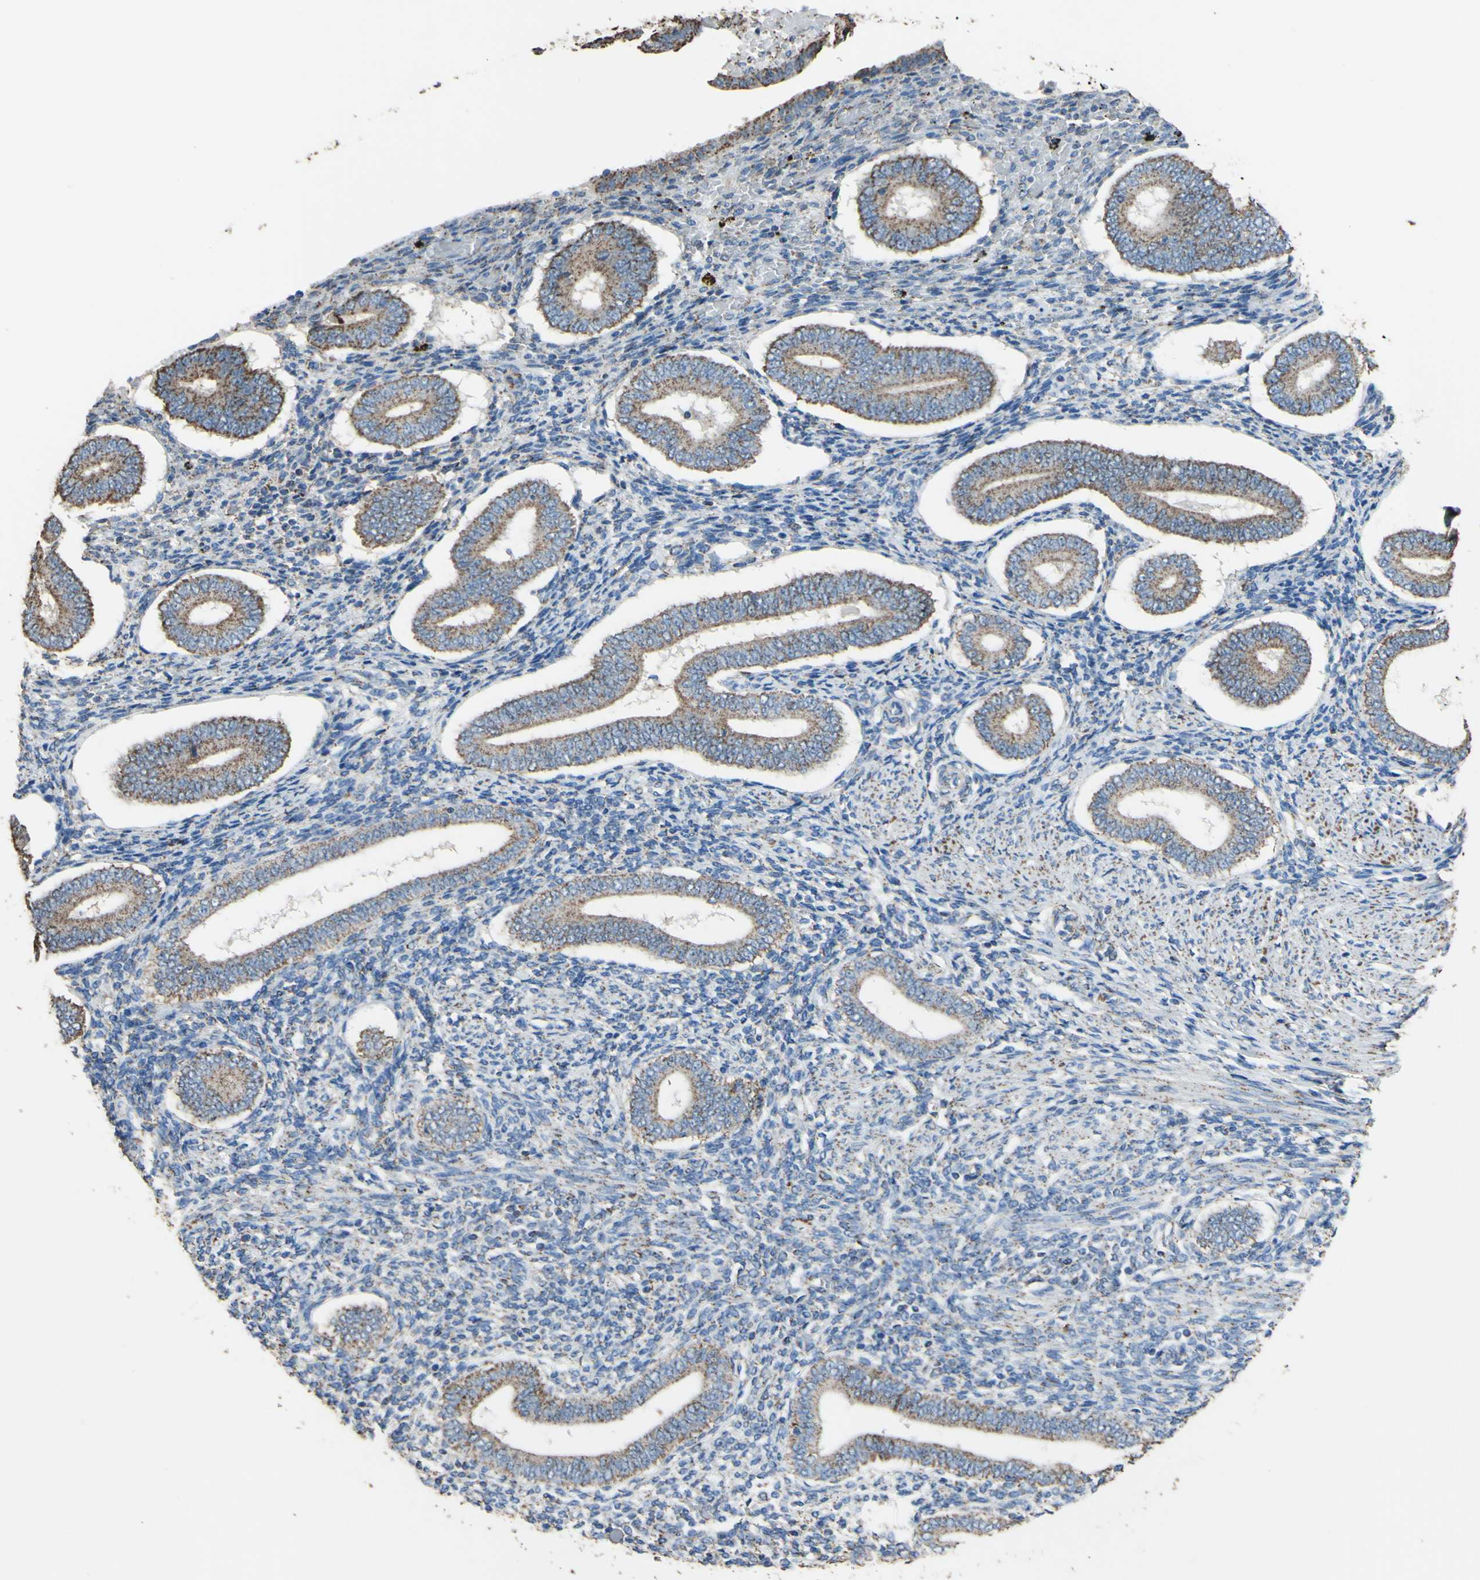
{"staining": {"intensity": "weak", "quantity": "25%-75%", "location": "cytoplasmic/membranous"}, "tissue": "endometrium", "cell_type": "Cells in endometrial stroma", "image_type": "normal", "snomed": [{"axis": "morphology", "description": "Normal tissue, NOS"}, {"axis": "topography", "description": "Endometrium"}], "caption": "Immunohistochemical staining of benign human endometrium demonstrates 25%-75% levels of weak cytoplasmic/membranous protein staining in approximately 25%-75% of cells in endometrial stroma. The protein is shown in brown color, while the nuclei are stained blue.", "gene": "CMKLR2", "patient": {"sex": "female", "age": 42}}